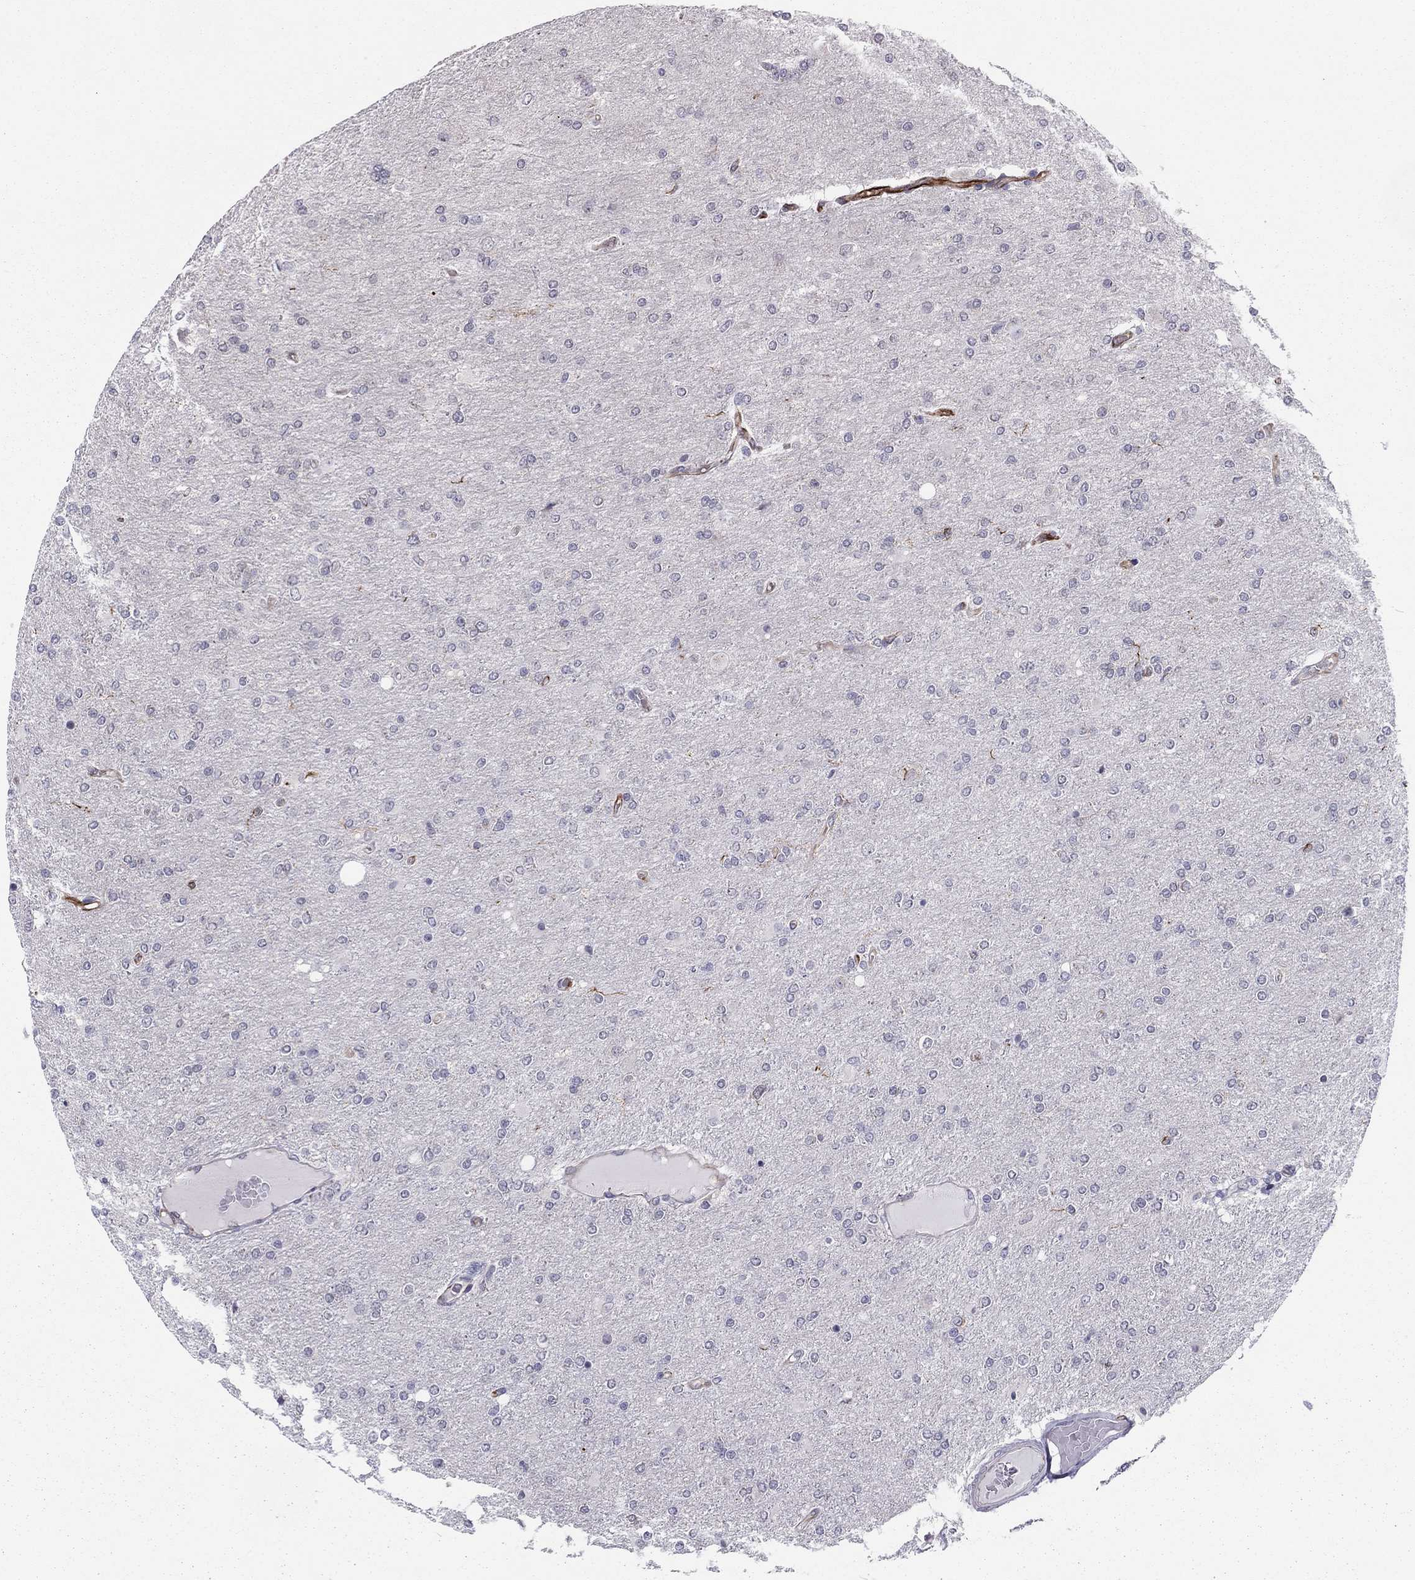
{"staining": {"intensity": "negative", "quantity": "none", "location": "none"}, "tissue": "glioma", "cell_type": "Tumor cells", "image_type": "cancer", "snomed": [{"axis": "morphology", "description": "Glioma, malignant, High grade"}, {"axis": "topography", "description": "Cerebral cortex"}], "caption": "There is no significant positivity in tumor cells of high-grade glioma (malignant). (DAB immunohistochemistry (IHC), high magnification).", "gene": "ANKS4B", "patient": {"sex": "male", "age": 70}}